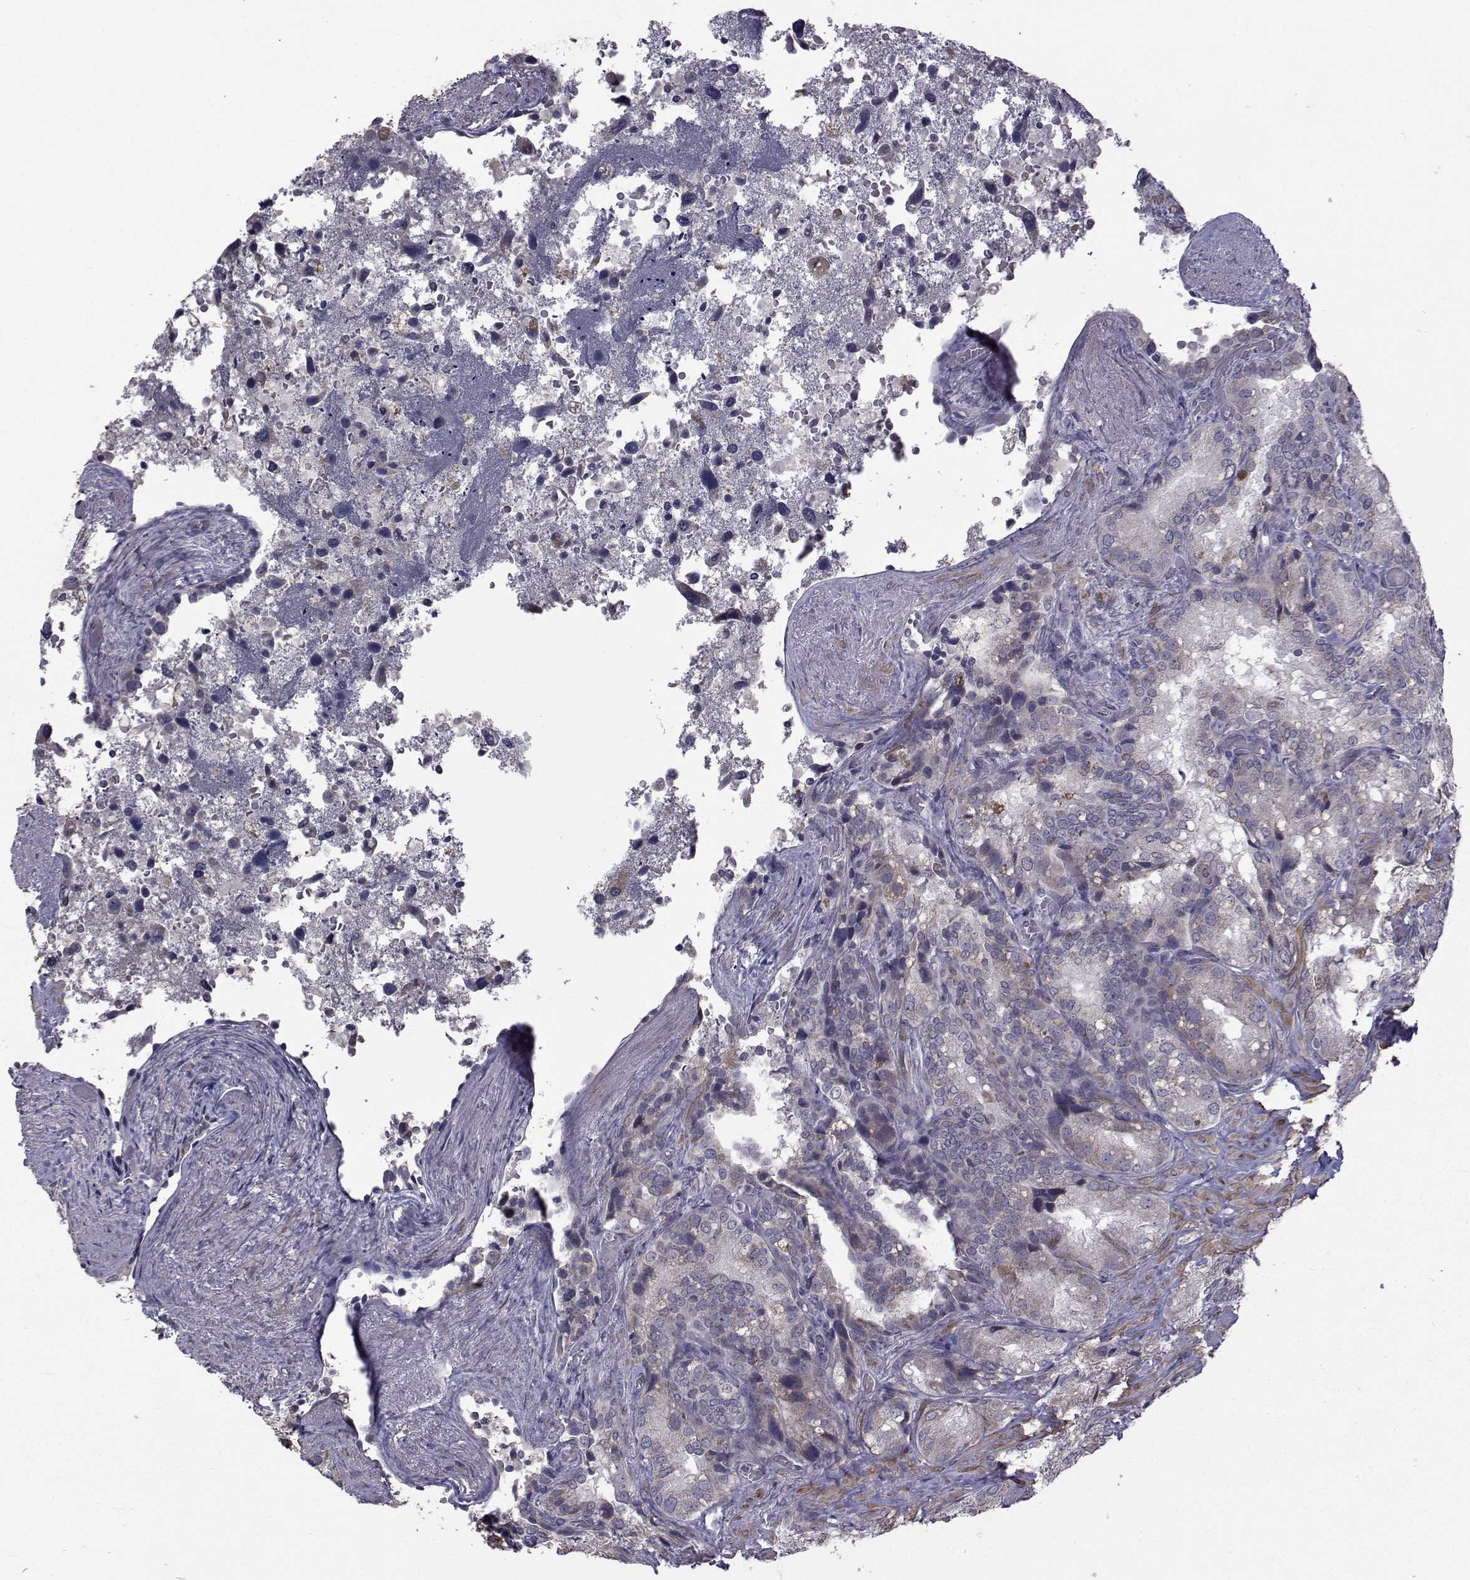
{"staining": {"intensity": "negative", "quantity": "none", "location": "none"}, "tissue": "seminal vesicle", "cell_type": "Glandular cells", "image_type": "normal", "snomed": [{"axis": "morphology", "description": "Normal tissue, NOS"}, {"axis": "topography", "description": "Seminal veicle"}], "caption": "Immunohistochemistry (IHC) of normal seminal vesicle displays no expression in glandular cells.", "gene": "FDXR", "patient": {"sex": "male", "age": 60}}